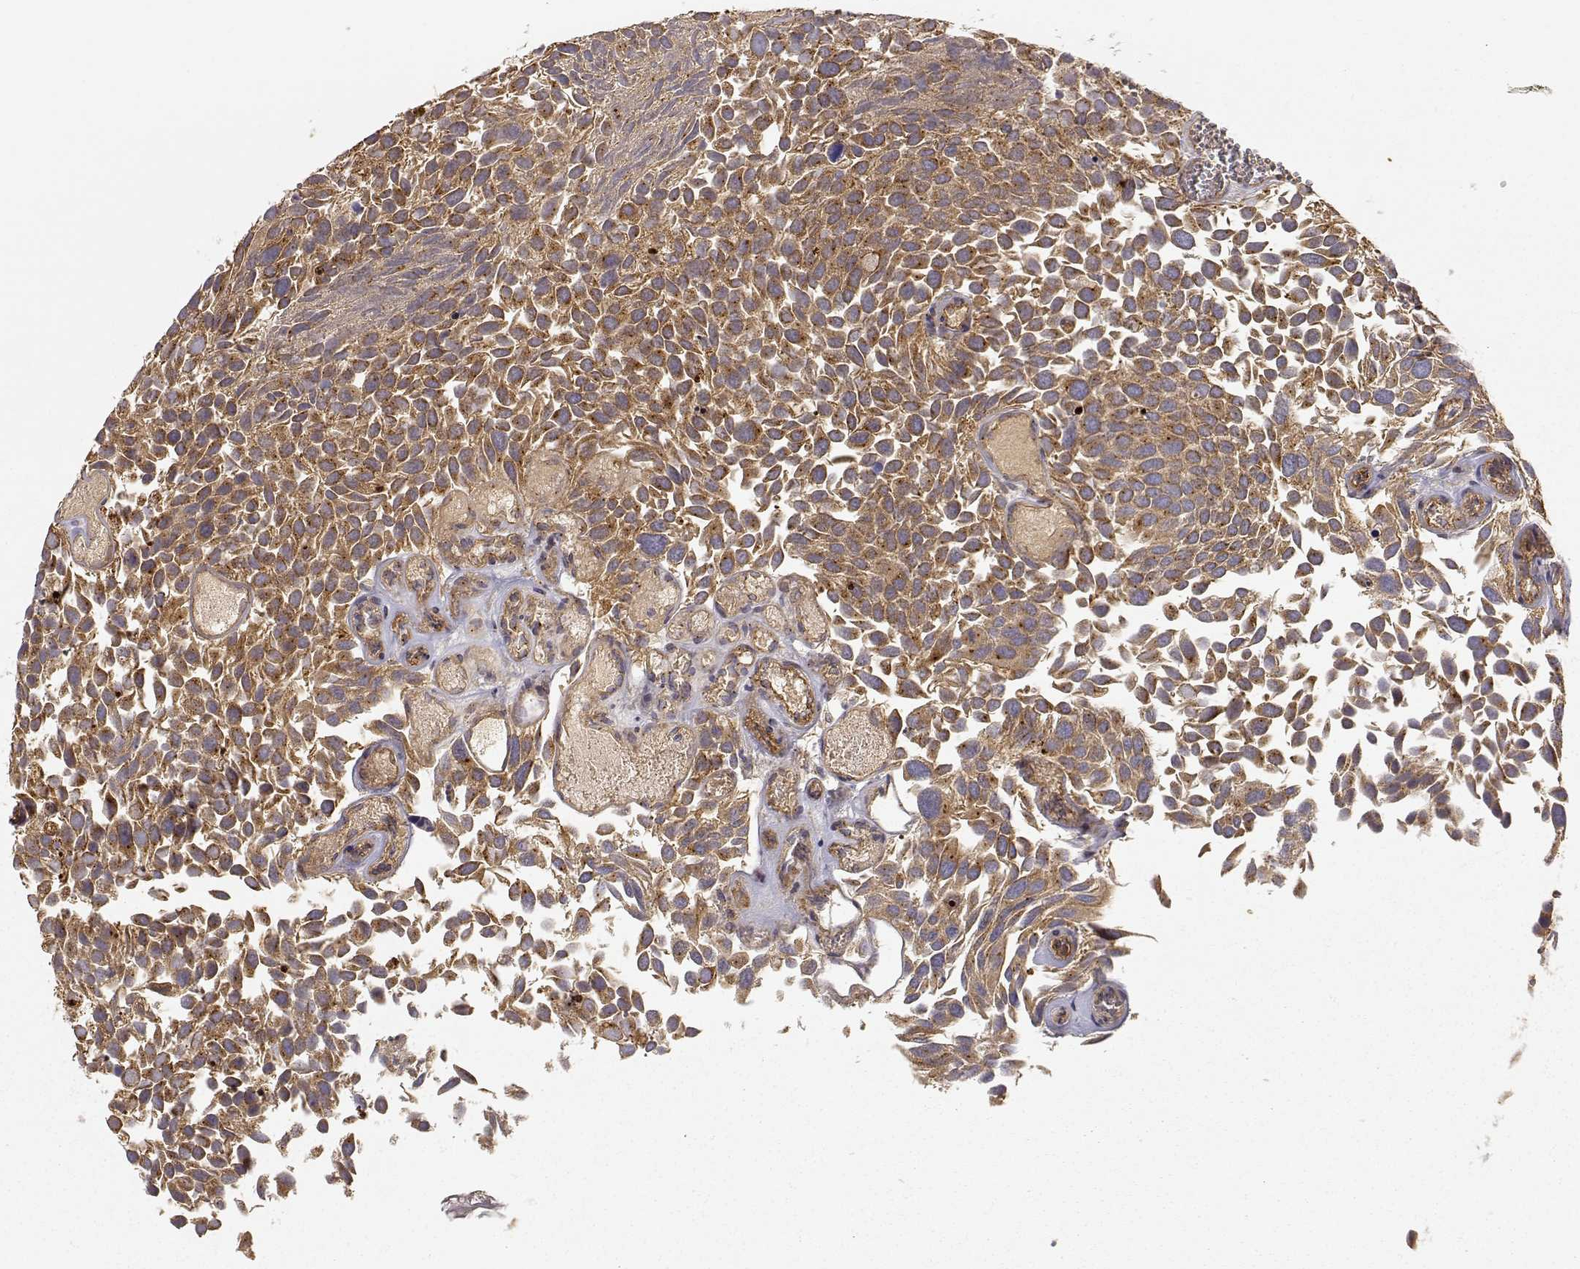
{"staining": {"intensity": "moderate", "quantity": ">75%", "location": "cytoplasmic/membranous"}, "tissue": "urothelial cancer", "cell_type": "Tumor cells", "image_type": "cancer", "snomed": [{"axis": "morphology", "description": "Urothelial carcinoma, Low grade"}, {"axis": "topography", "description": "Urinary bladder"}], "caption": "Human urothelial carcinoma (low-grade) stained with a protein marker demonstrates moderate staining in tumor cells.", "gene": "CDK5RAP2", "patient": {"sex": "female", "age": 69}}